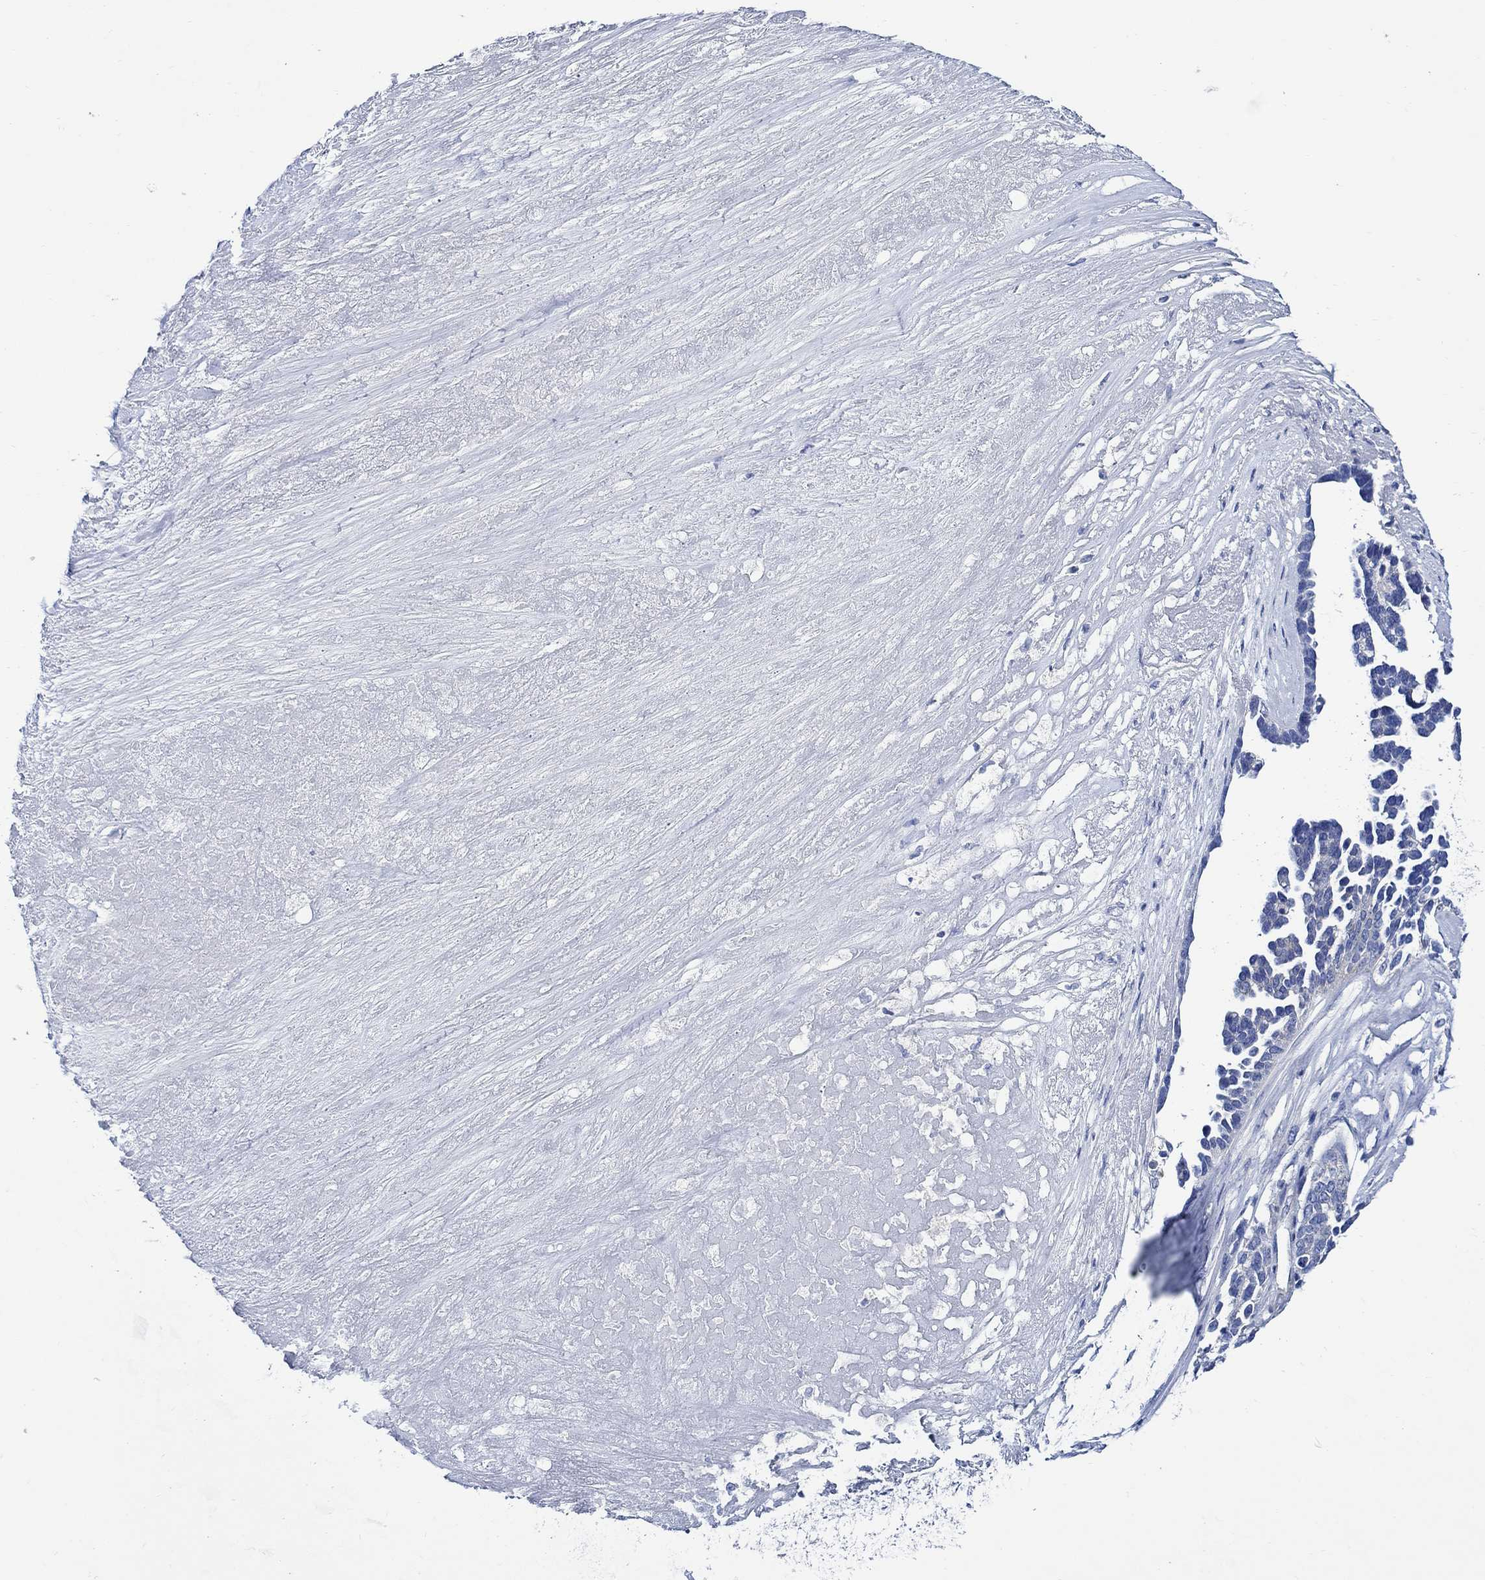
{"staining": {"intensity": "negative", "quantity": "none", "location": "none"}, "tissue": "ovarian cancer", "cell_type": "Tumor cells", "image_type": "cancer", "snomed": [{"axis": "morphology", "description": "Cystadenocarcinoma, serous, NOS"}, {"axis": "topography", "description": "Ovary"}], "caption": "An immunohistochemistry photomicrograph of ovarian cancer (serous cystadenocarcinoma) is shown. There is no staining in tumor cells of ovarian cancer (serous cystadenocarcinoma).", "gene": "SKOR1", "patient": {"sex": "female", "age": 54}}